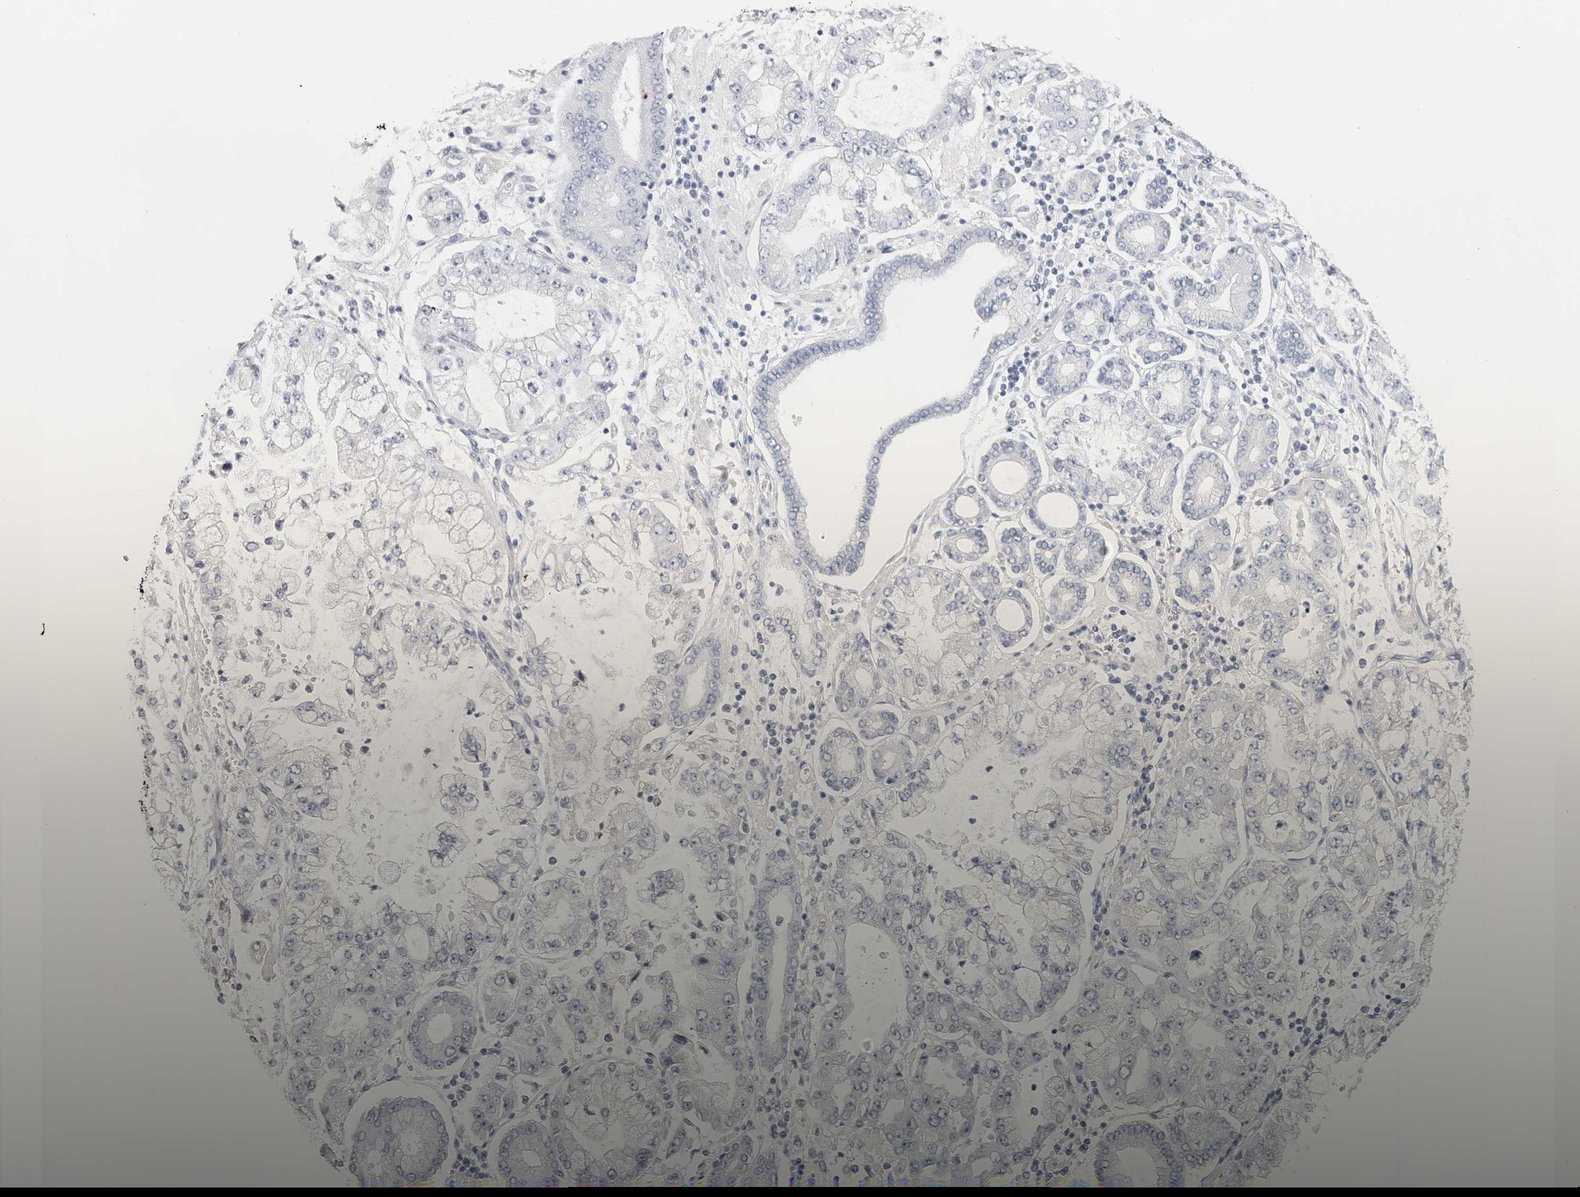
{"staining": {"intensity": "negative", "quantity": "none", "location": "none"}, "tissue": "stomach cancer", "cell_type": "Tumor cells", "image_type": "cancer", "snomed": [{"axis": "morphology", "description": "Adenocarcinoma, NOS"}, {"axis": "topography", "description": "Stomach"}], "caption": "Stomach adenocarcinoma stained for a protein using immunohistochemistry (IHC) displays no staining tumor cells.", "gene": "TONSL", "patient": {"sex": "male", "age": 76}}